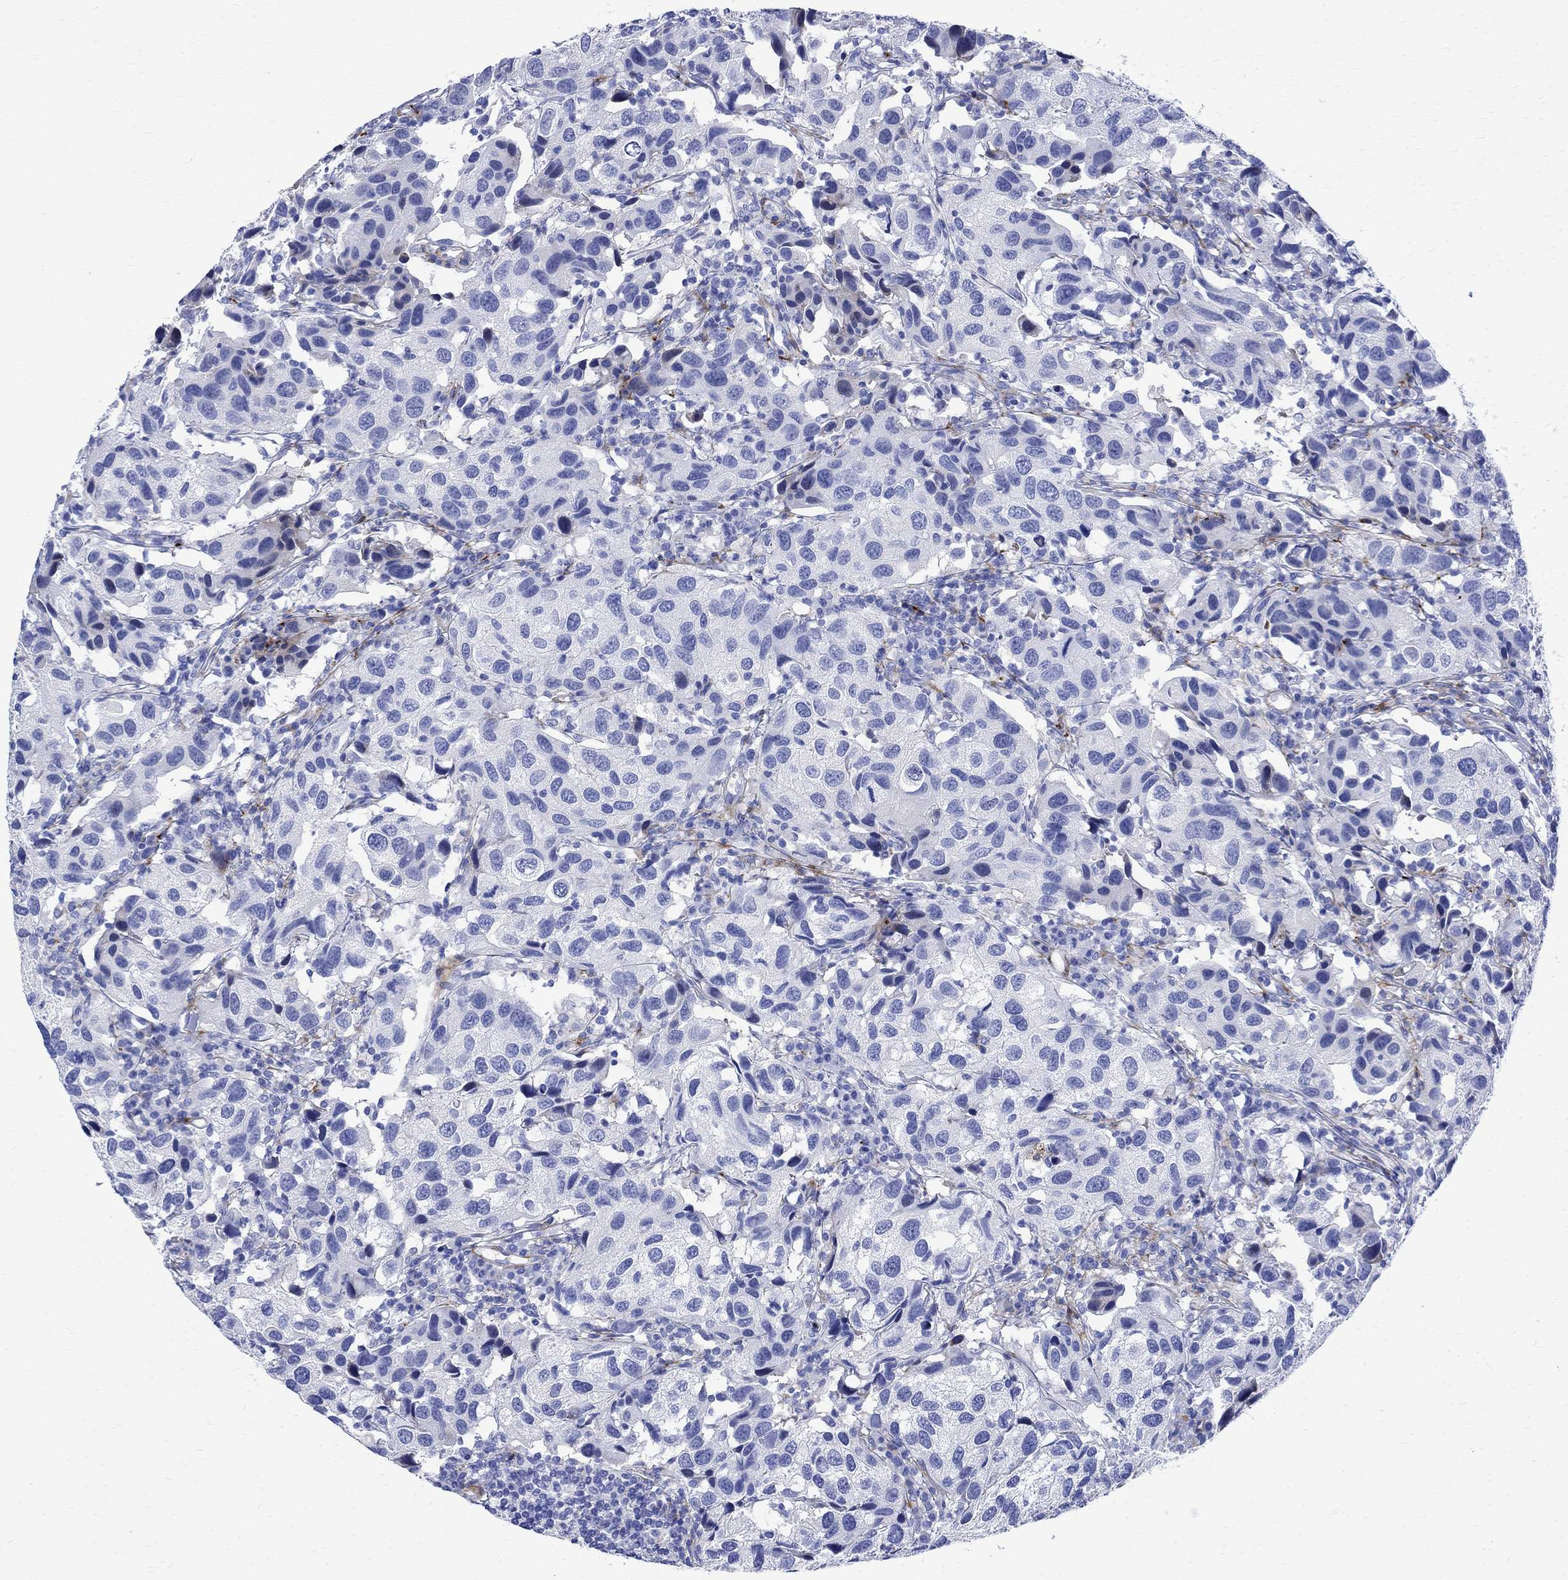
{"staining": {"intensity": "negative", "quantity": "none", "location": "none"}, "tissue": "urothelial cancer", "cell_type": "Tumor cells", "image_type": "cancer", "snomed": [{"axis": "morphology", "description": "Urothelial carcinoma, High grade"}, {"axis": "topography", "description": "Urinary bladder"}], "caption": "IHC micrograph of human urothelial carcinoma (high-grade) stained for a protein (brown), which demonstrates no expression in tumor cells.", "gene": "PARVB", "patient": {"sex": "male", "age": 79}}